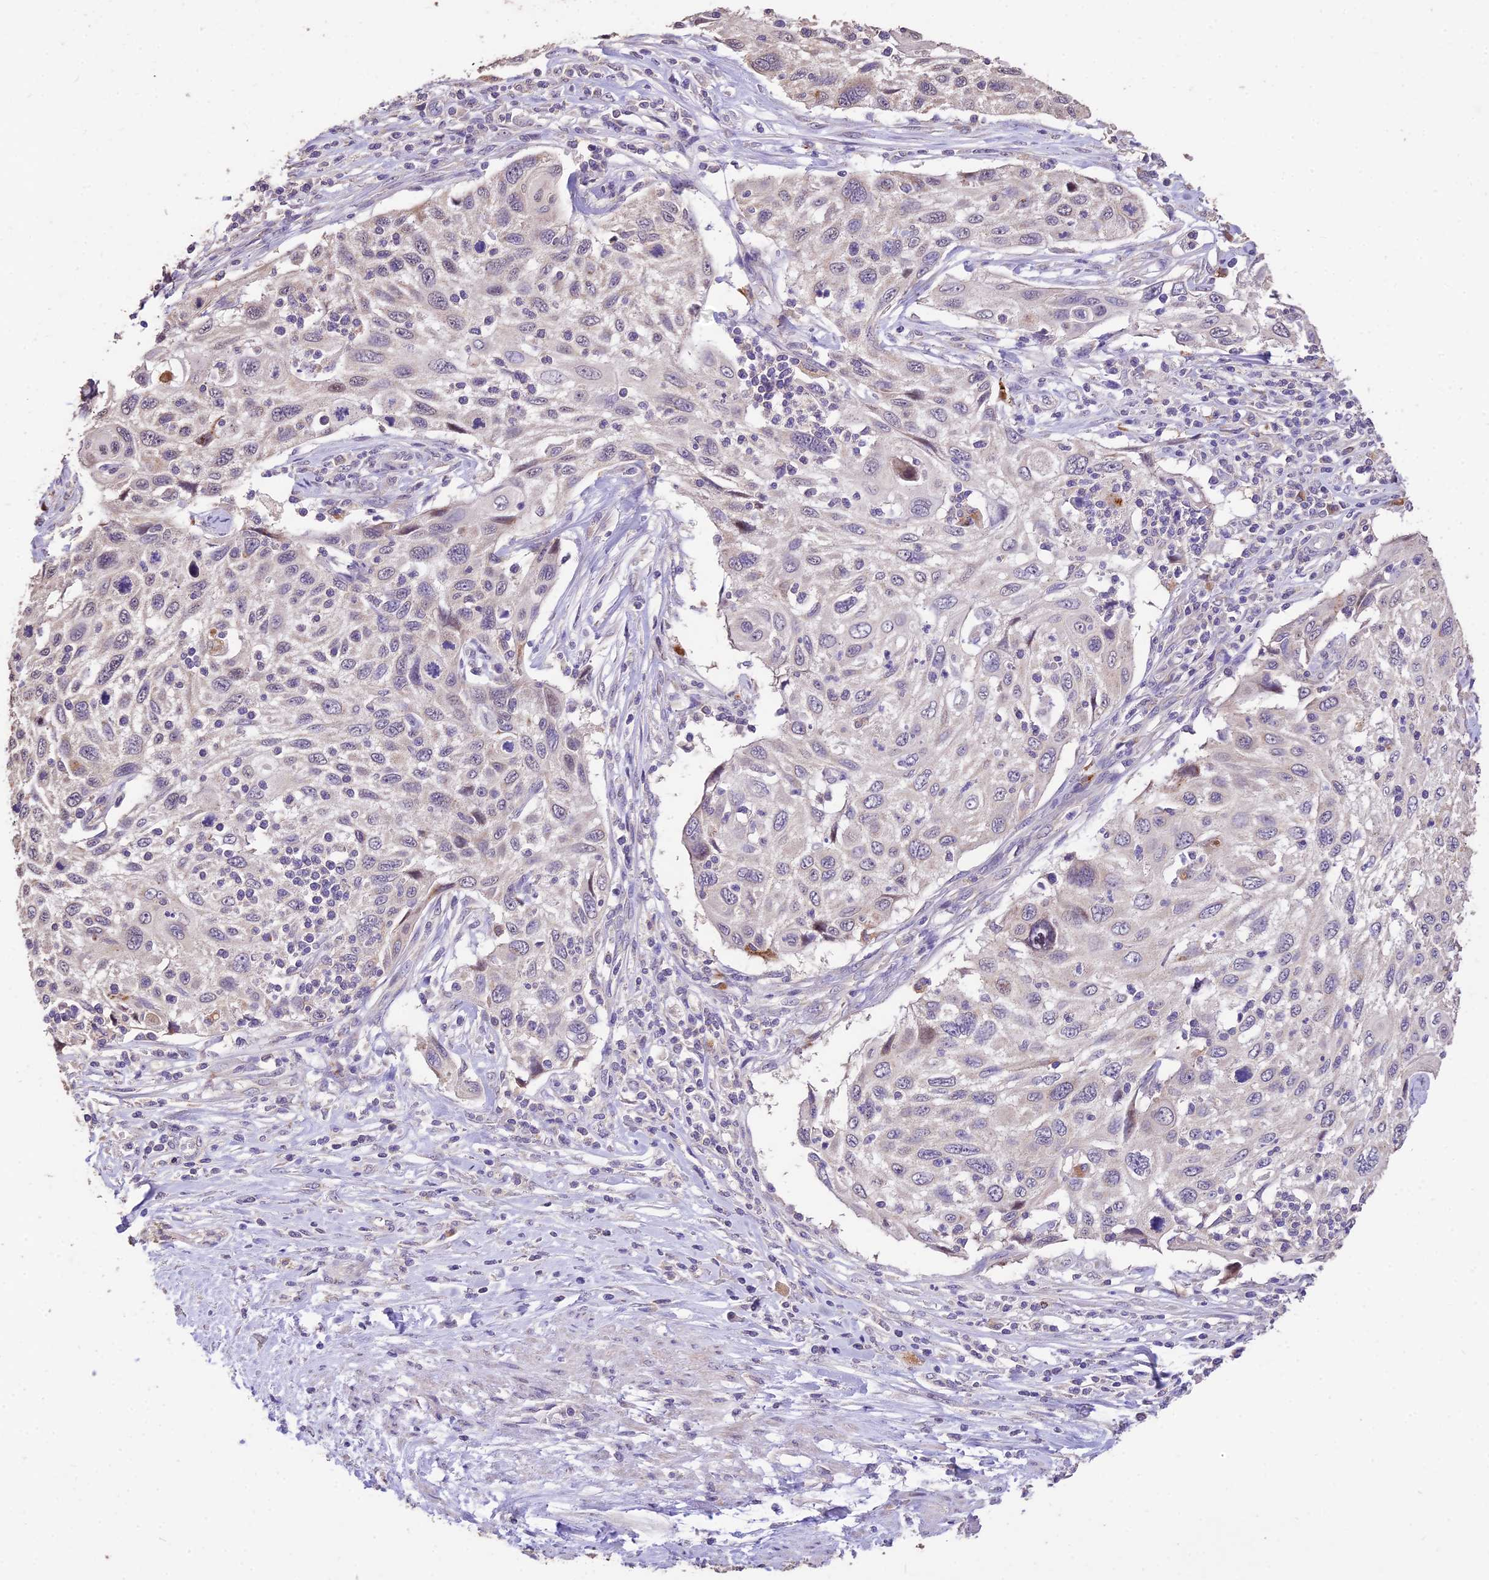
{"staining": {"intensity": "weak", "quantity": "<25%", "location": "cytoplasmic/membranous"}, "tissue": "cervical cancer", "cell_type": "Tumor cells", "image_type": "cancer", "snomed": [{"axis": "morphology", "description": "Squamous cell carcinoma, NOS"}, {"axis": "topography", "description": "Cervix"}], "caption": "Image shows no significant protein positivity in tumor cells of cervical squamous cell carcinoma. Brightfield microscopy of immunohistochemistry (IHC) stained with DAB (brown) and hematoxylin (blue), captured at high magnification.", "gene": "SDHD", "patient": {"sex": "female", "age": 70}}